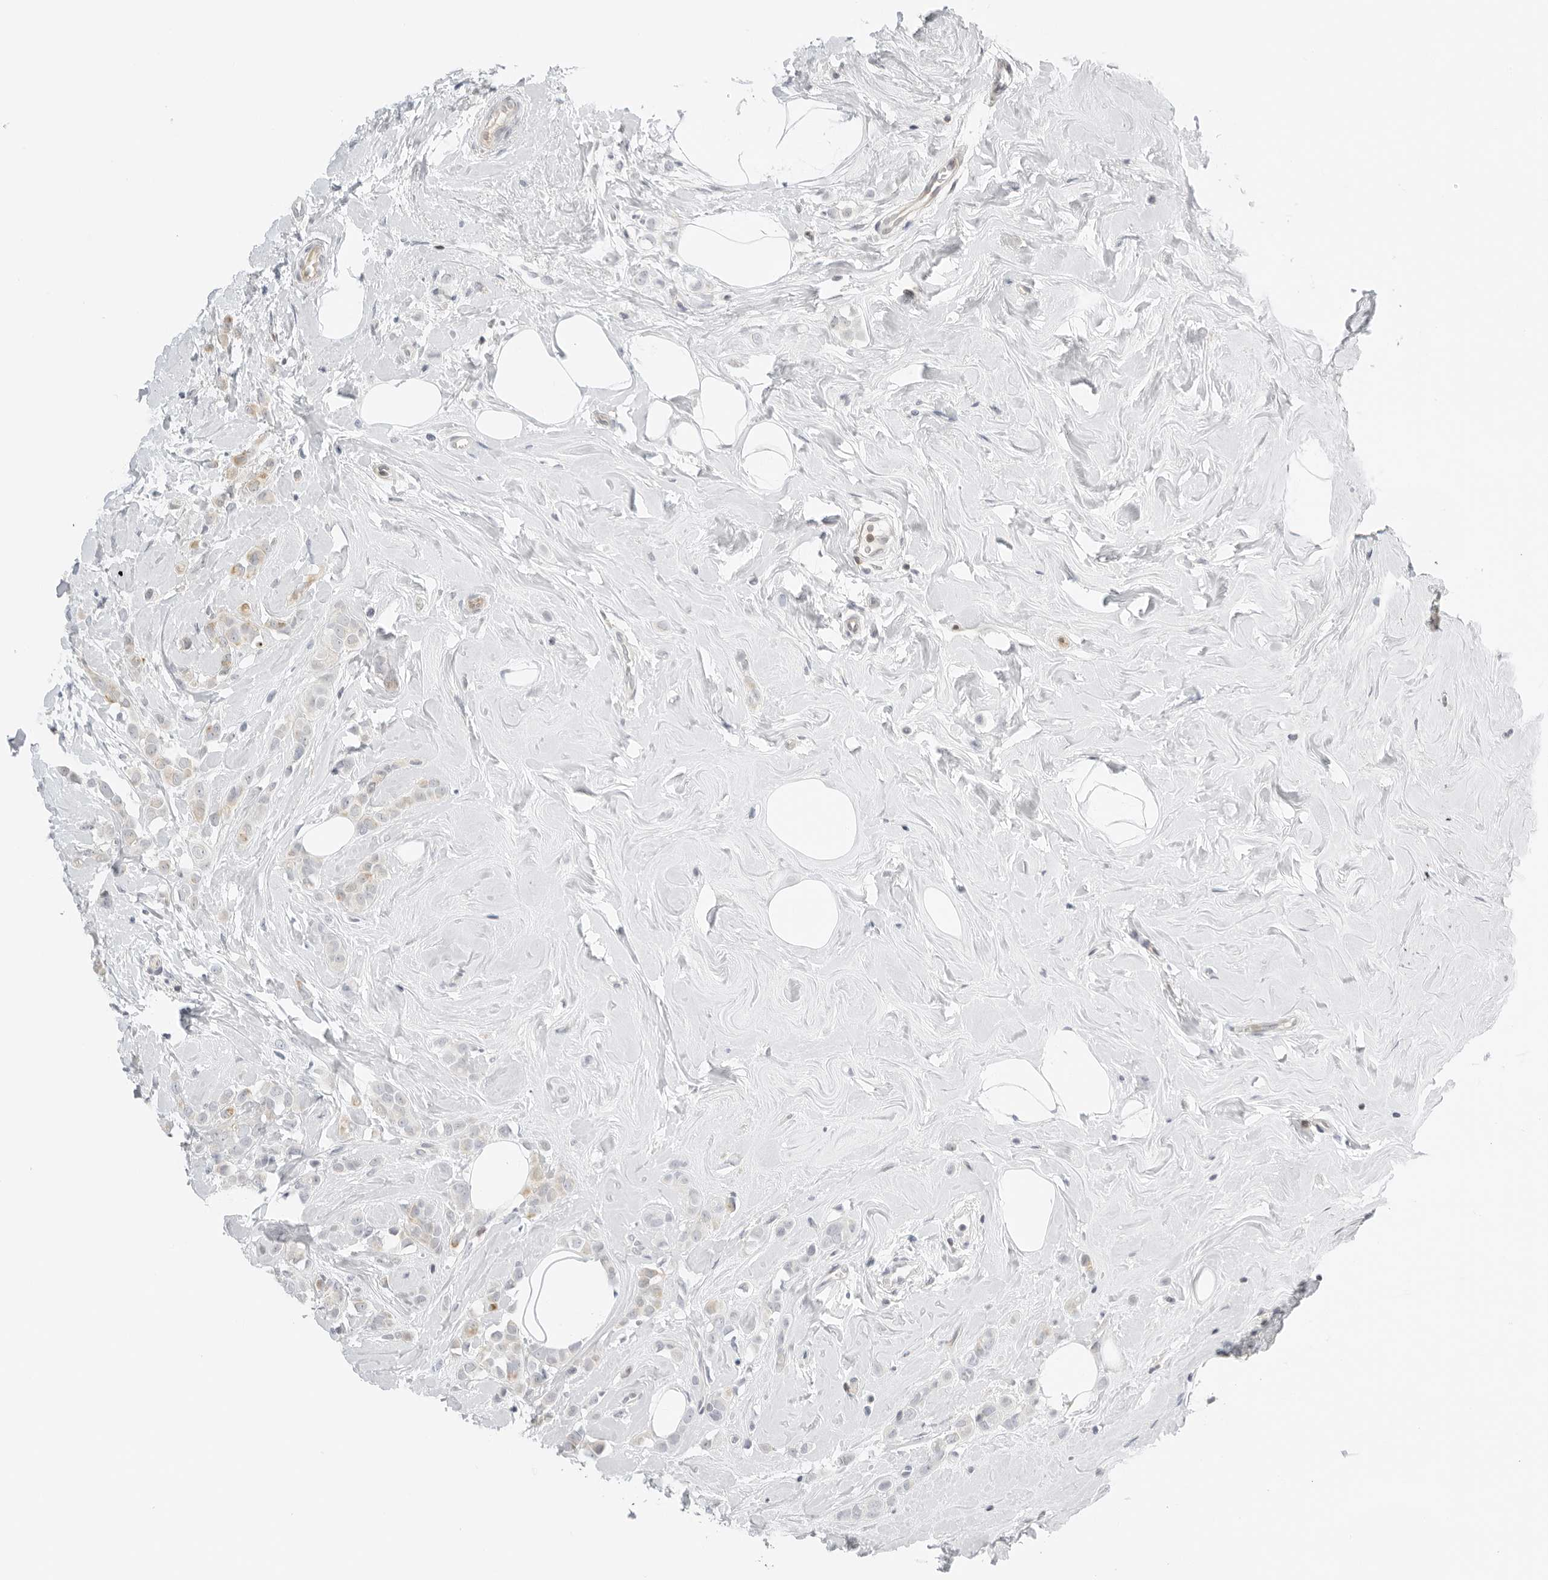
{"staining": {"intensity": "weak", "quantity": "<25%", "location": "cytoplasmic/membranous"}, "tissue": "breast cancer", "cell_type": "Tumor cells", "image_type": "cancer", "snomed": [{"axis": "morphology", "description": "Lobular carcinoma"}, {"axis": "topography", "description": "Breast"}], "caption": "Immunohistochemistry (IHC) of breast cancer (lobular carcinoma) exhibits no positivity in tumor cells.", "gene": "OSCP1", "patient": {"sex": "female", "age": 47}}